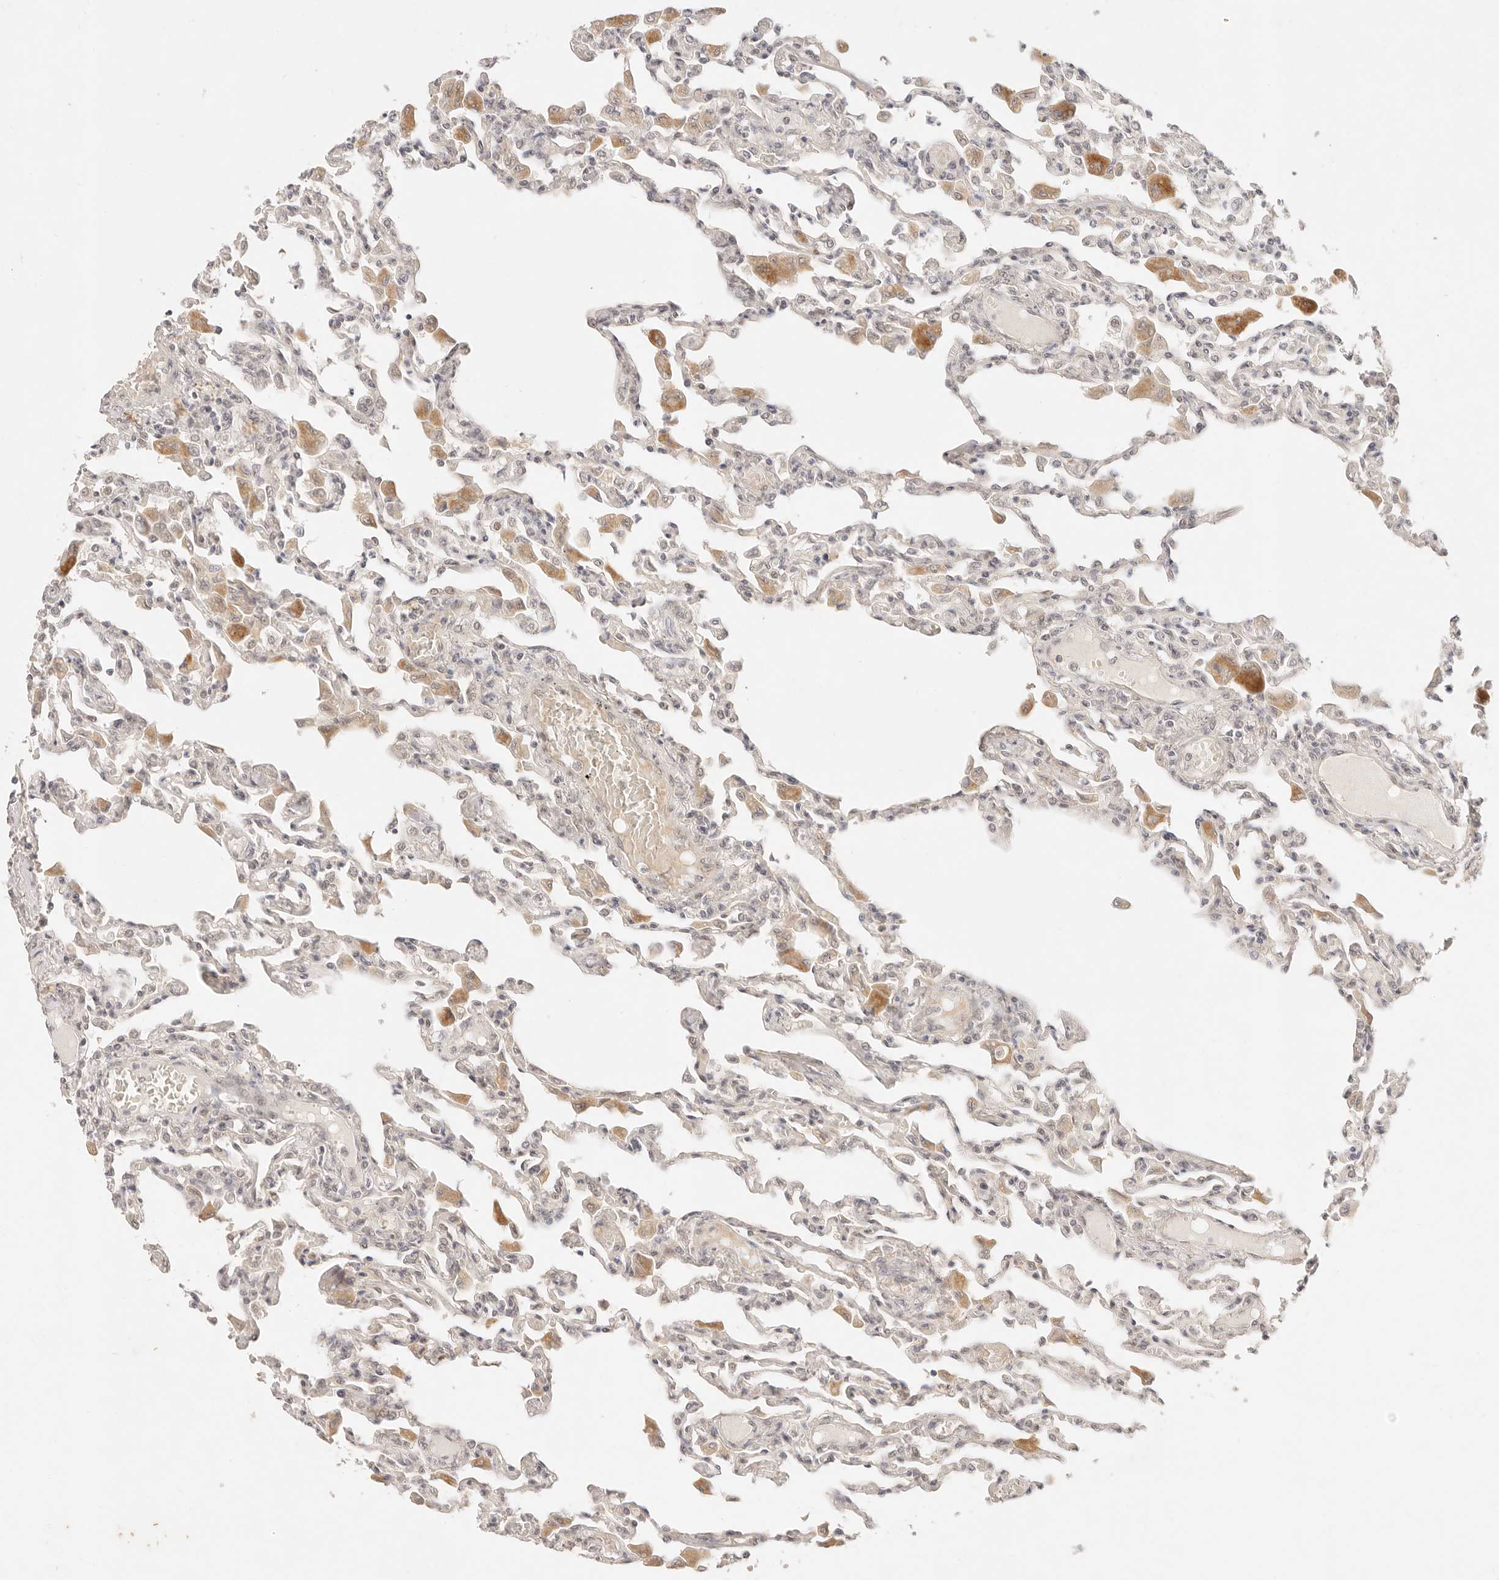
{"staining": {"intensity": "negative", "quantity": "none", "location": "none"}, "tissue": "lung", "cell_type": "Alveolar cells", "image_type": "normal", "snomed": [{"axis": "morphology", "description": "Normal tissue, NOS"}, {"axis": "topography", "description": "Bronchus"}, {"axis": "topography", "description": "Lung"}], "caption": "The histopathology image demonstrates no staining of alveolar cells in normal lung.", "gene": "GPR156", "patient": {"sex": "female", "age": 49}}